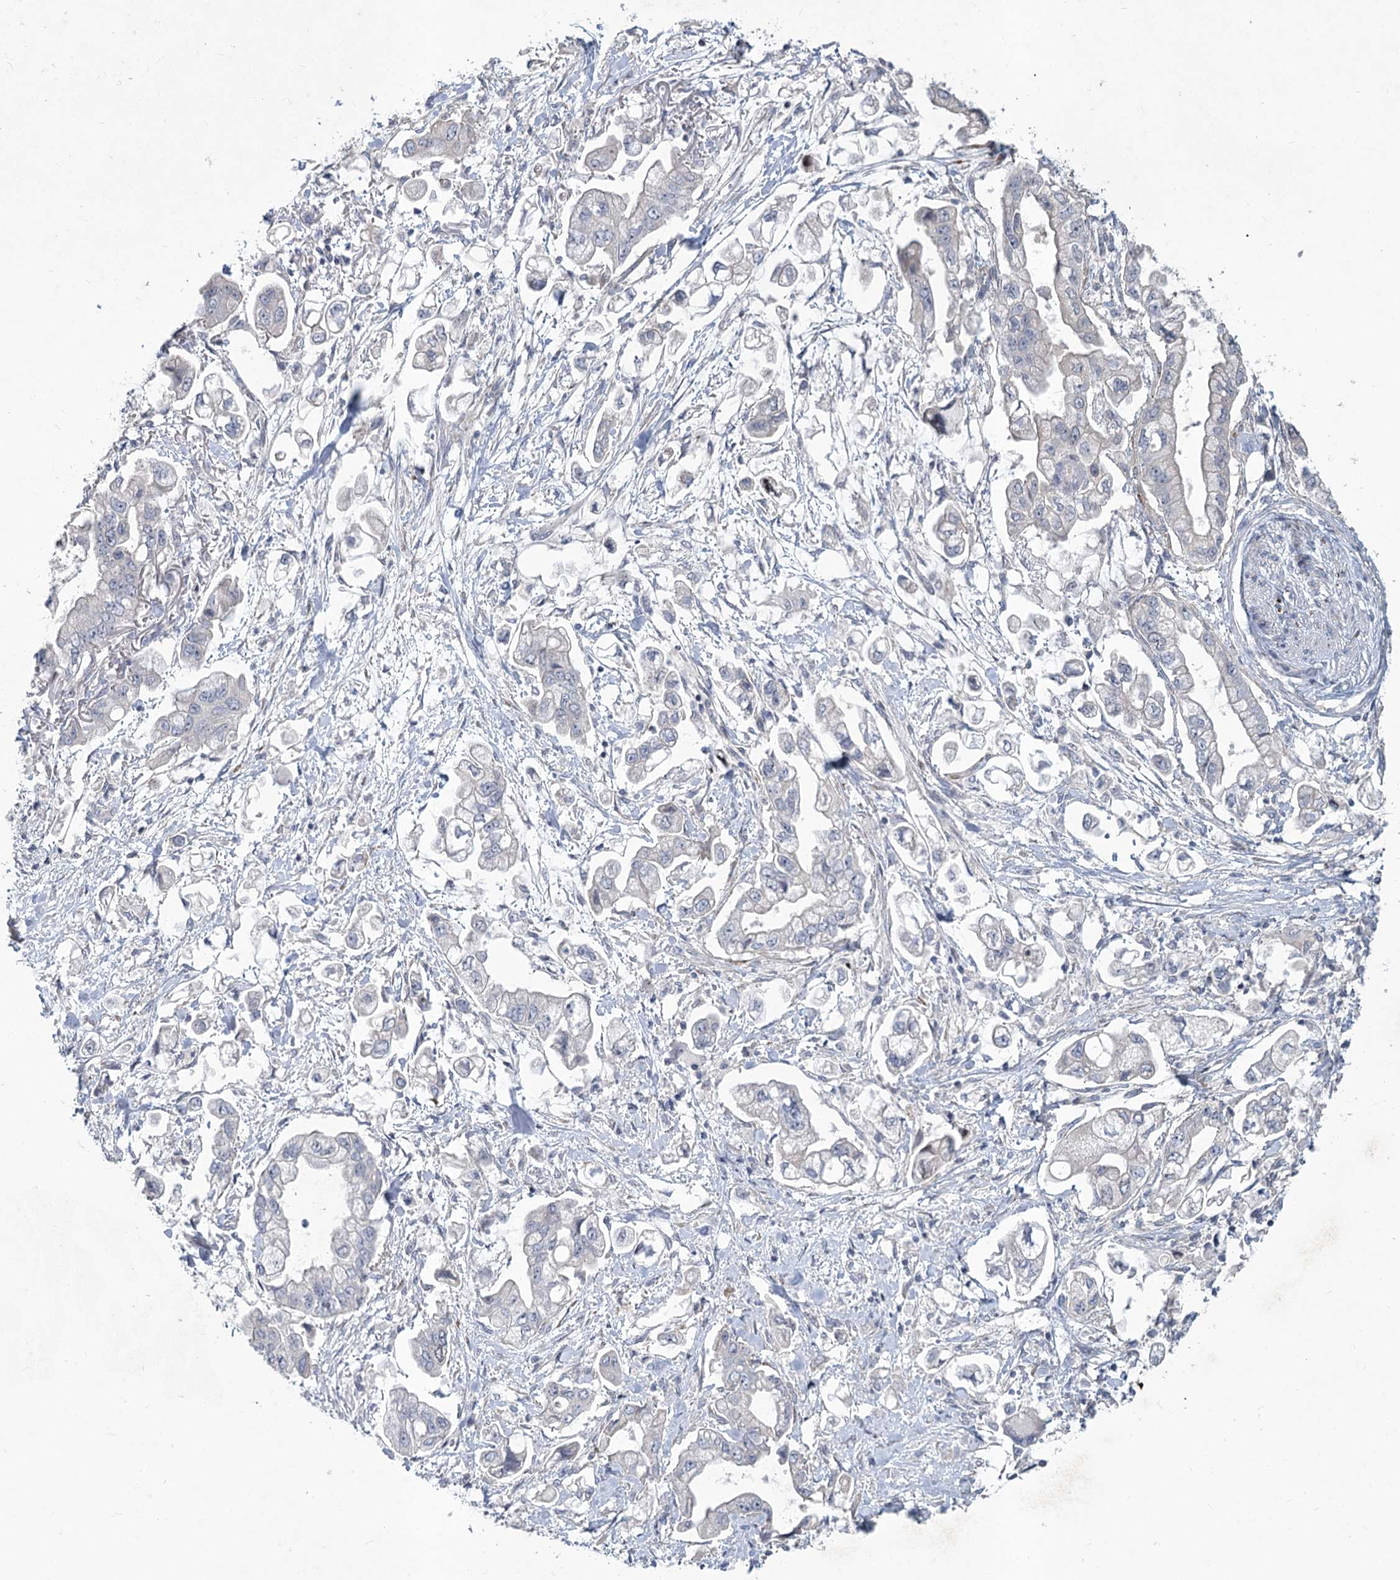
{"staining": {"intensity": "negative", "quantity": "none", "location": "none"}, "tissue": "stomach cancer", "cell_type": "Tumor cells", "image_type": "cancer", "snomed": [{"axis": "morphology", "description": "Adenocarcinoma, NOS"}, {"axis": "topography", "description": "Stomach"}], "caption": "An immunohistochemistry histopathology image of stomach cancer is shown. There is no staining in tumor cells of stomach cancer.", "gene": "ABITRAM", "patient": {"sex": "male", "age": 62}}